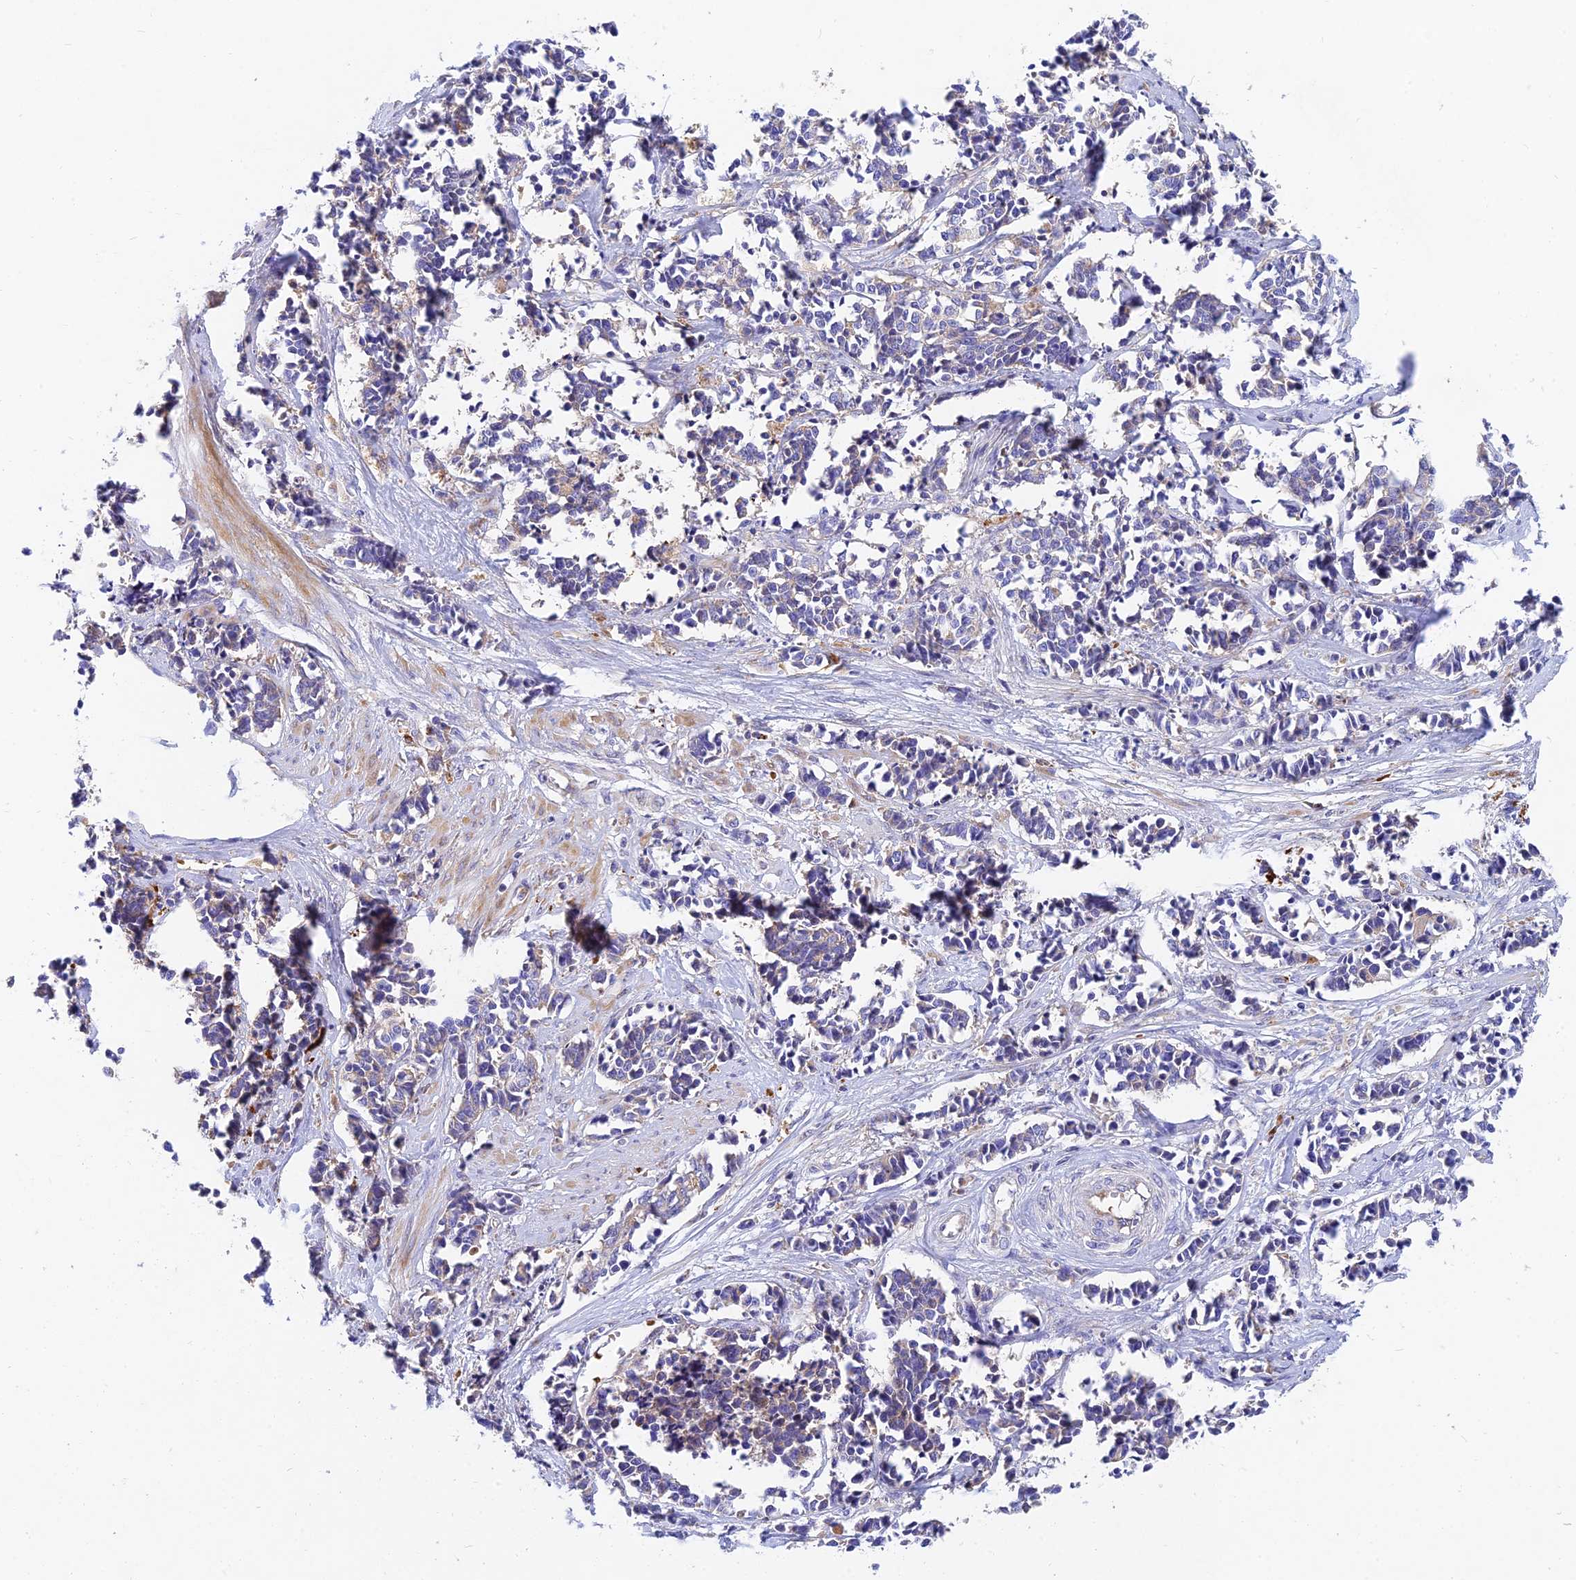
{"staining": {"intensity": "weak", "quantity": "<25%", "location": "cytoplasmic/membranous"}, "tissue": "cervical cancer", "cell_type": "Tumor cells", "image_type": "cancer", "snomed": [{"axis": "morphology", "description": "Normal tissue, NOS"}, {"axis": "morphology", "description": "Squamous cell carcinoma, NOS"}, {"axis": "topography", "description": "Cervix"}], "caption": "This is a image of IHC staining of cervical cancer, which shows no expression in tumor cells. The staining is performed using DAB brown chromogen with nuclei counter-stained in using hematoxylin.", "gene": "MROH1", "patient": {"sex": "female", "age": 35}}